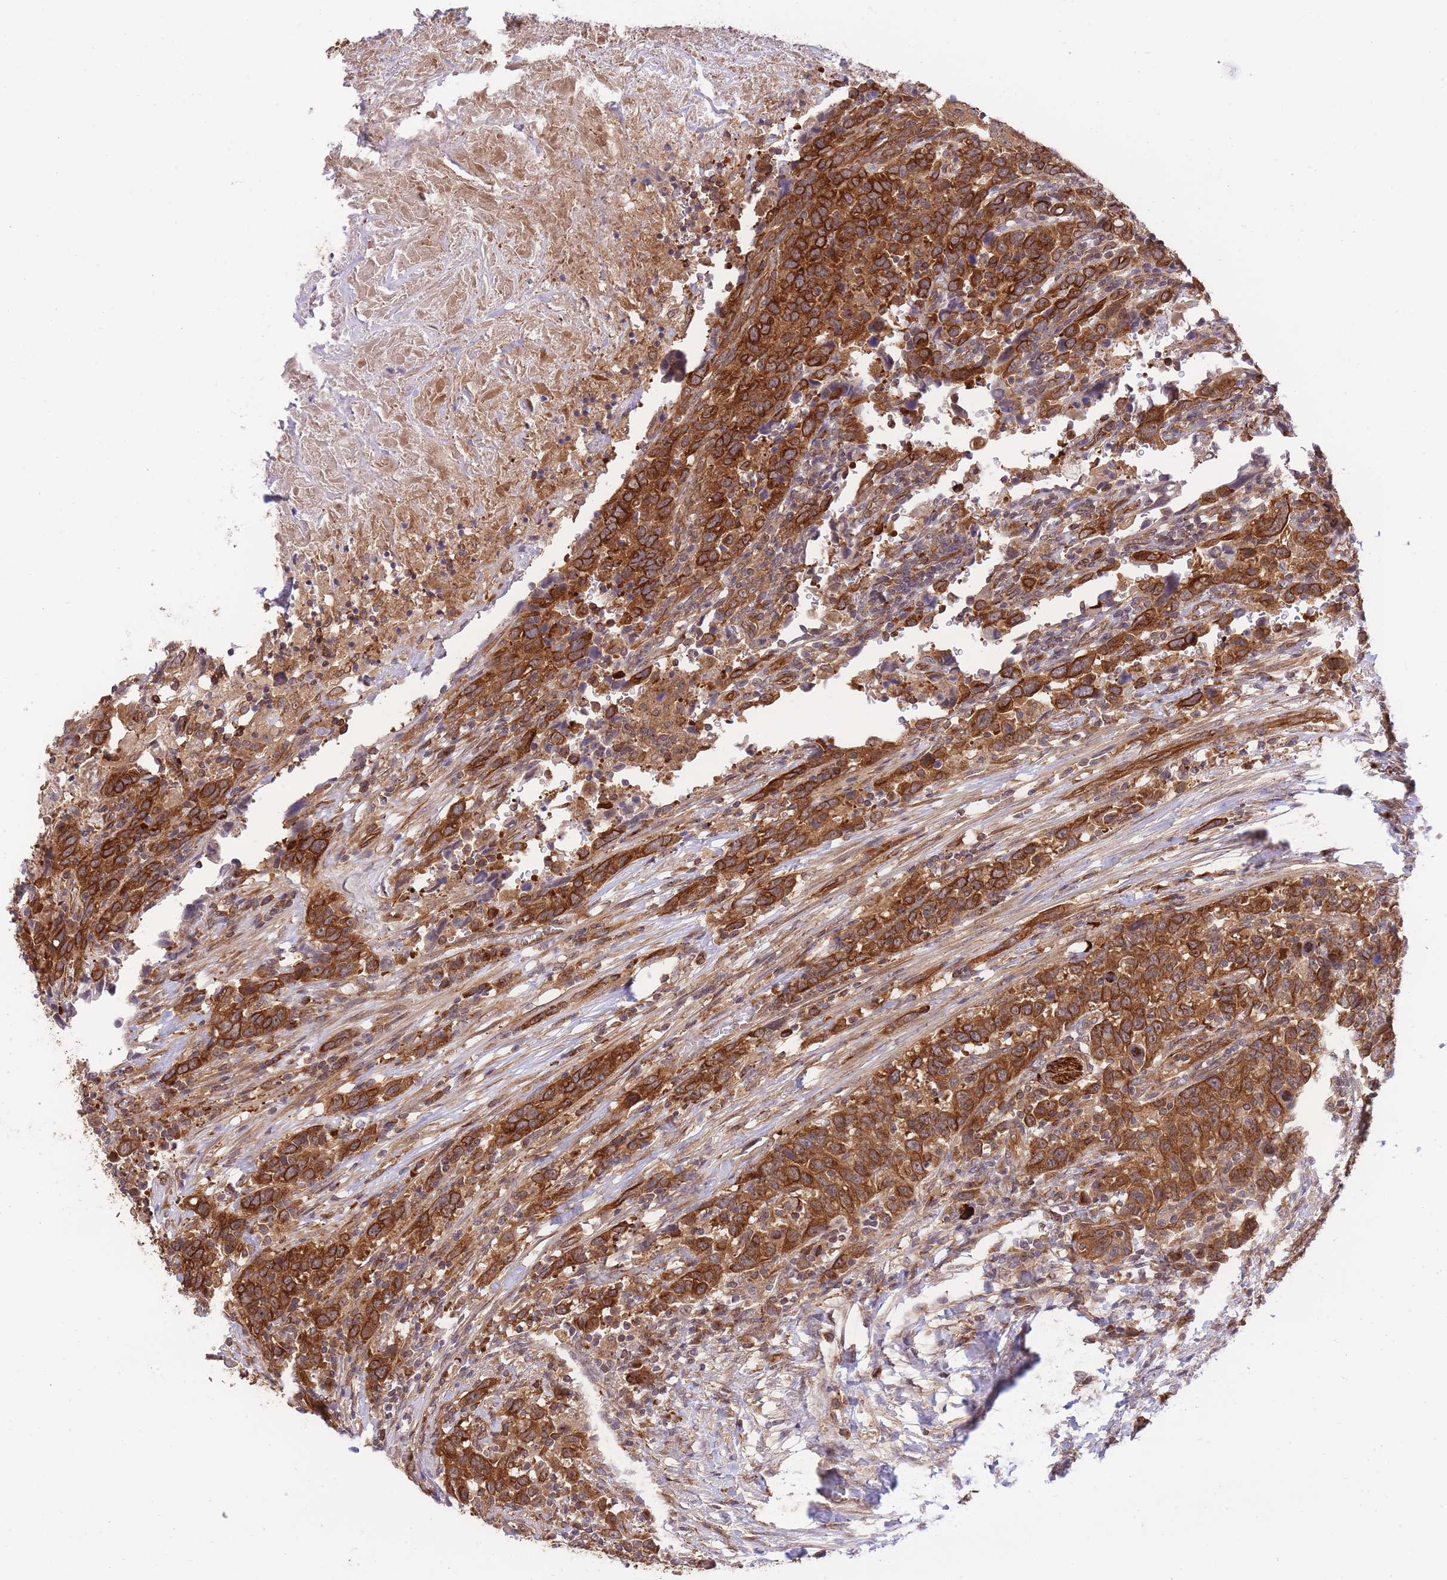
{"staining": {"intensity": "strong", "quantity": ">75%", "location": "cytoplasmic/membranous"}, "tissue": "urothelial cancer", "cell_type": "Tumor cells", "image_type": "cancer", "snomed": [{"axis": "morphology", "description": "Urothelial carcinoma, High grade"}, {"axis": "topography", "description": "Urinary bladder"}], "caption": "Protein staining of high-grade urothelial carcinoma tissue exhibits strong cytoplasmic/membranous expression in approximately >75% of tumor cells.", "gene": "EXOSC8", "patient": {"sex": "male", "age": 61}}